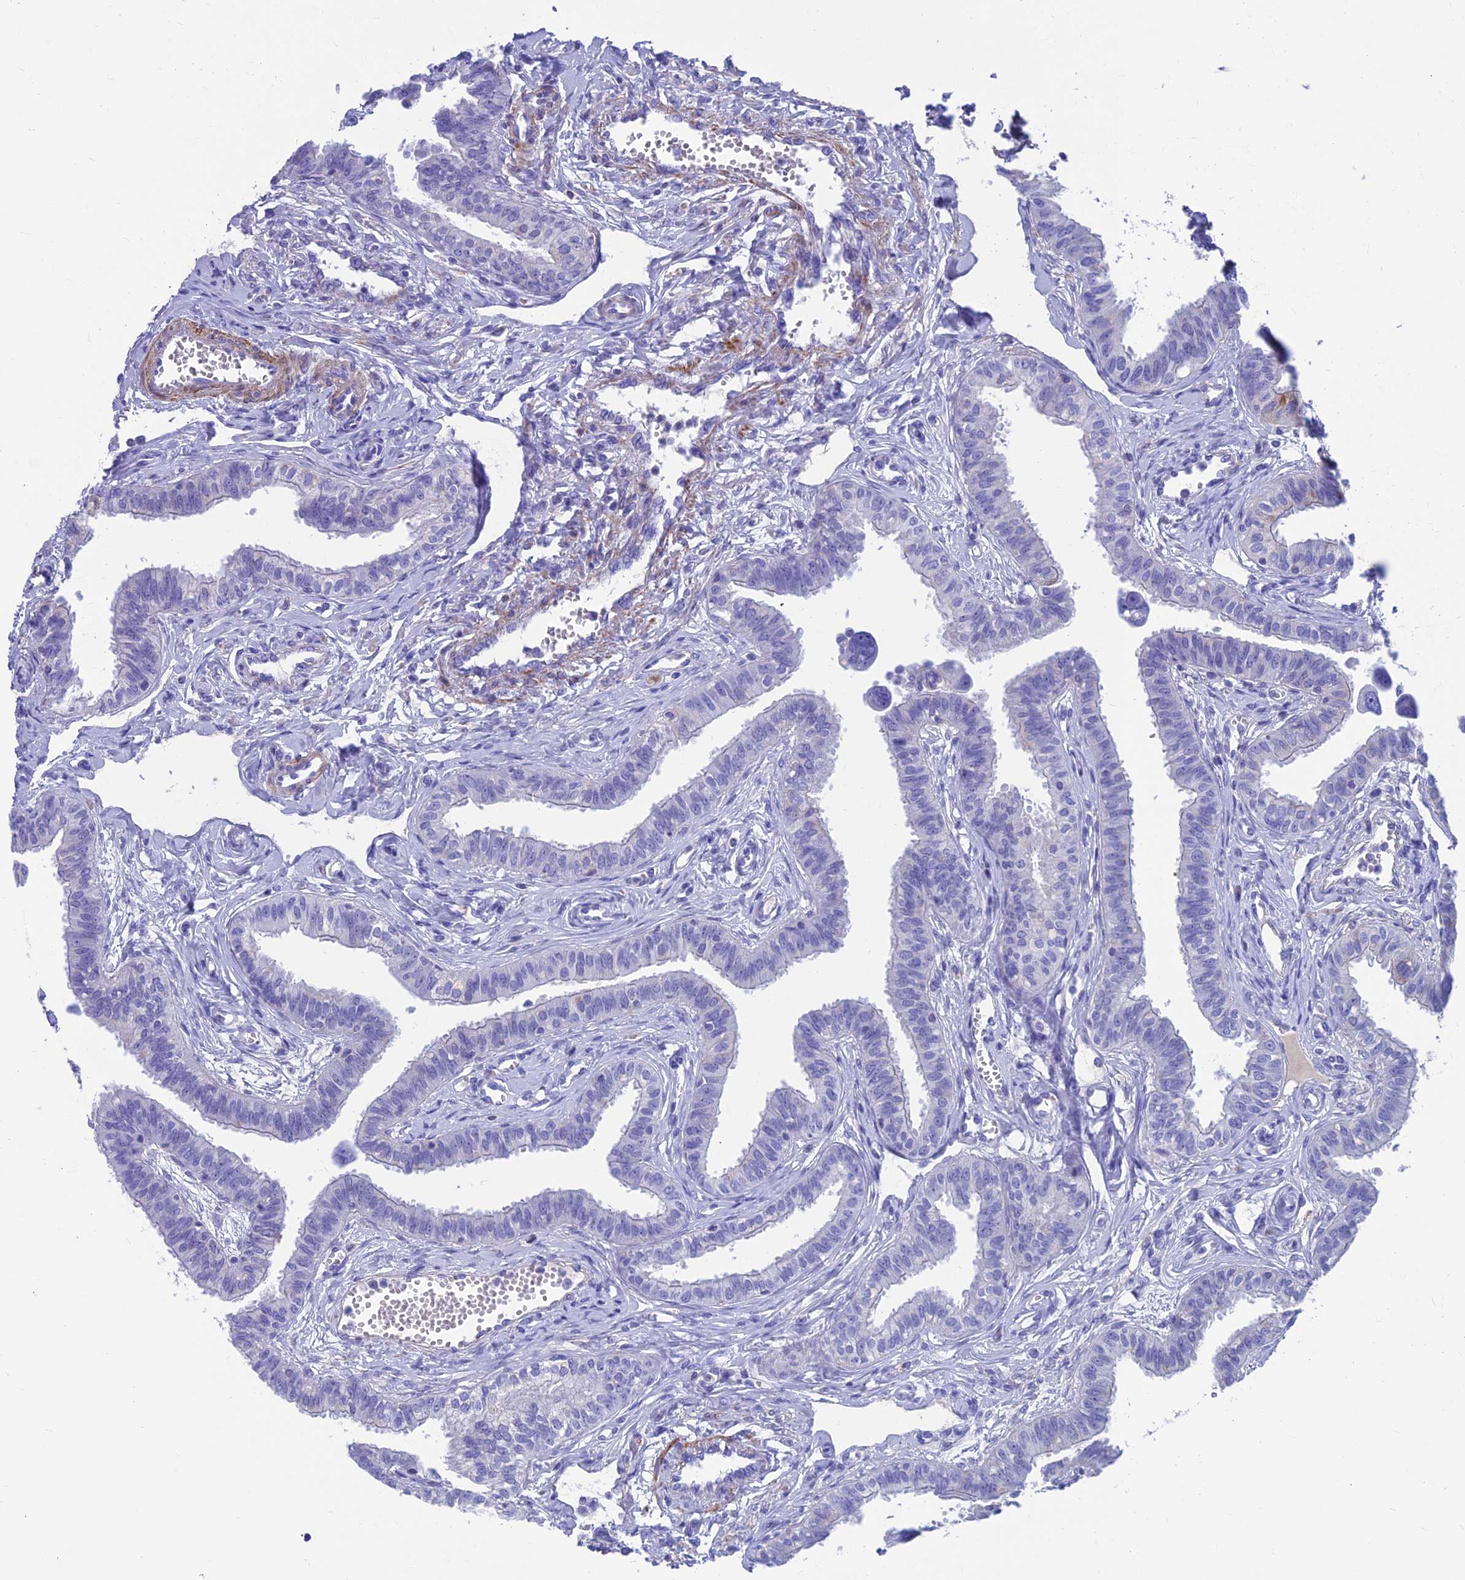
{"staining": {"intensity": "negative", "quantity": "none", "location": "none"}, "tissue": "fallopian tube", "cell_type": "Glandular cells", "image_type": "normal", "snomed": [{"axis": "morphology", "description": "Normal tissue, NOS"}, {"axis": "morphology", "description": "Carcinoma, NOS"}, {"axis": "topography", "description": "Fallopian tube"}, {"axis": "topography", "description": "Ovary"}], "caption": "IHC of benign human fallopian tube reveals no positivity in glandular cells.", "gene": "GNG11", "patient": {"sex": "female", "age": 59}}